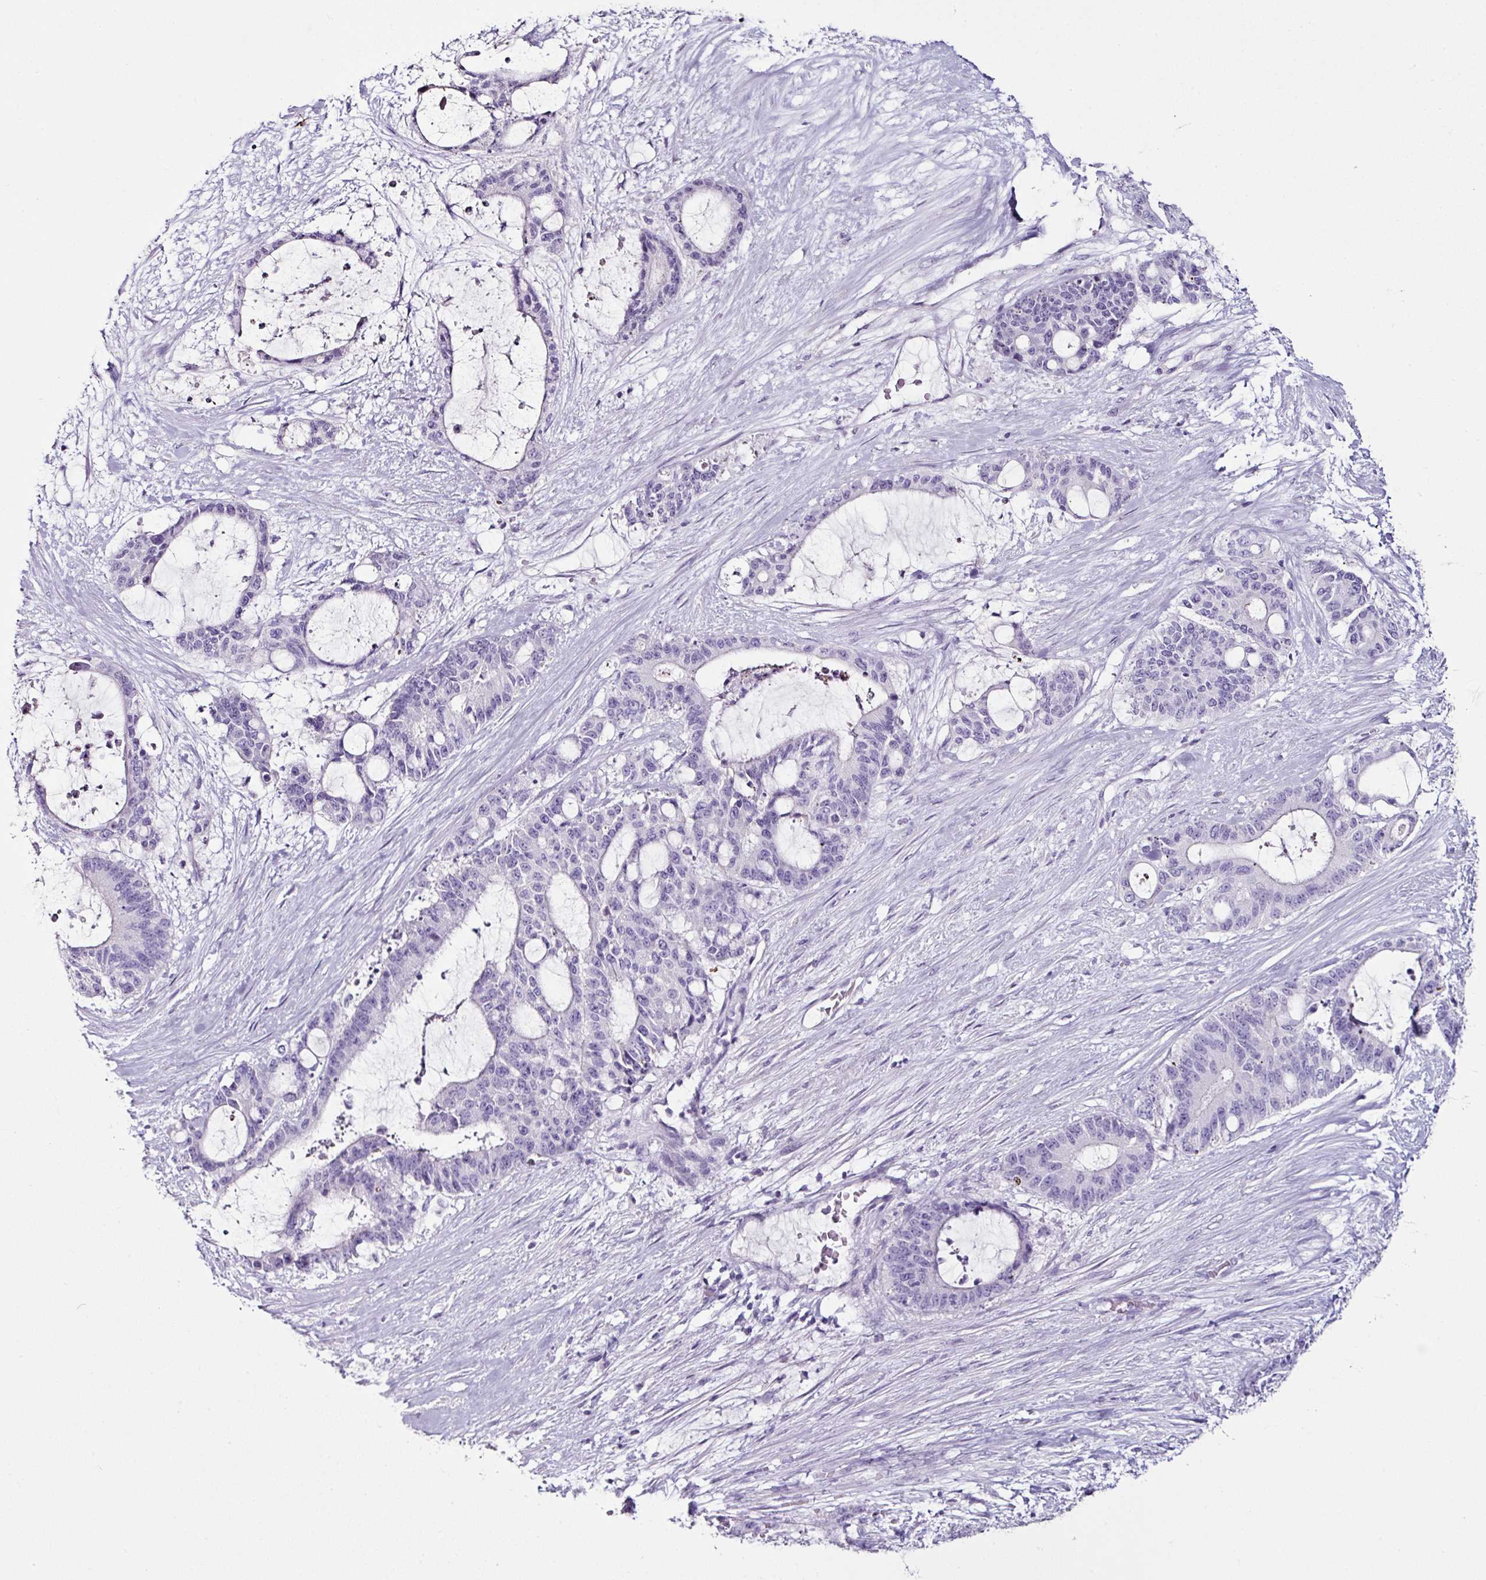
{"staining": {"intensity": "negative", "quantity": "none", "location": "none"}, "tissue": "liver cancer", "cell_type": "Tumor cells", "image_type": "cancer", "snomed": [{"axis": "morphology", "description": "Normal tissue, NOS"}, {"axis": "morphology", "description": "Cholangiocarcinoma"}, {"axis": "topography", "description": "Liver"}, {"axis": "topography", "description": "Peripheral nerve tissue"}], "caption": "Tumor cells show no significant expression in cholangiocarcinoma (liver).", "gene": "GLP2R", "patient": {"sex": "female", "age": 73}}